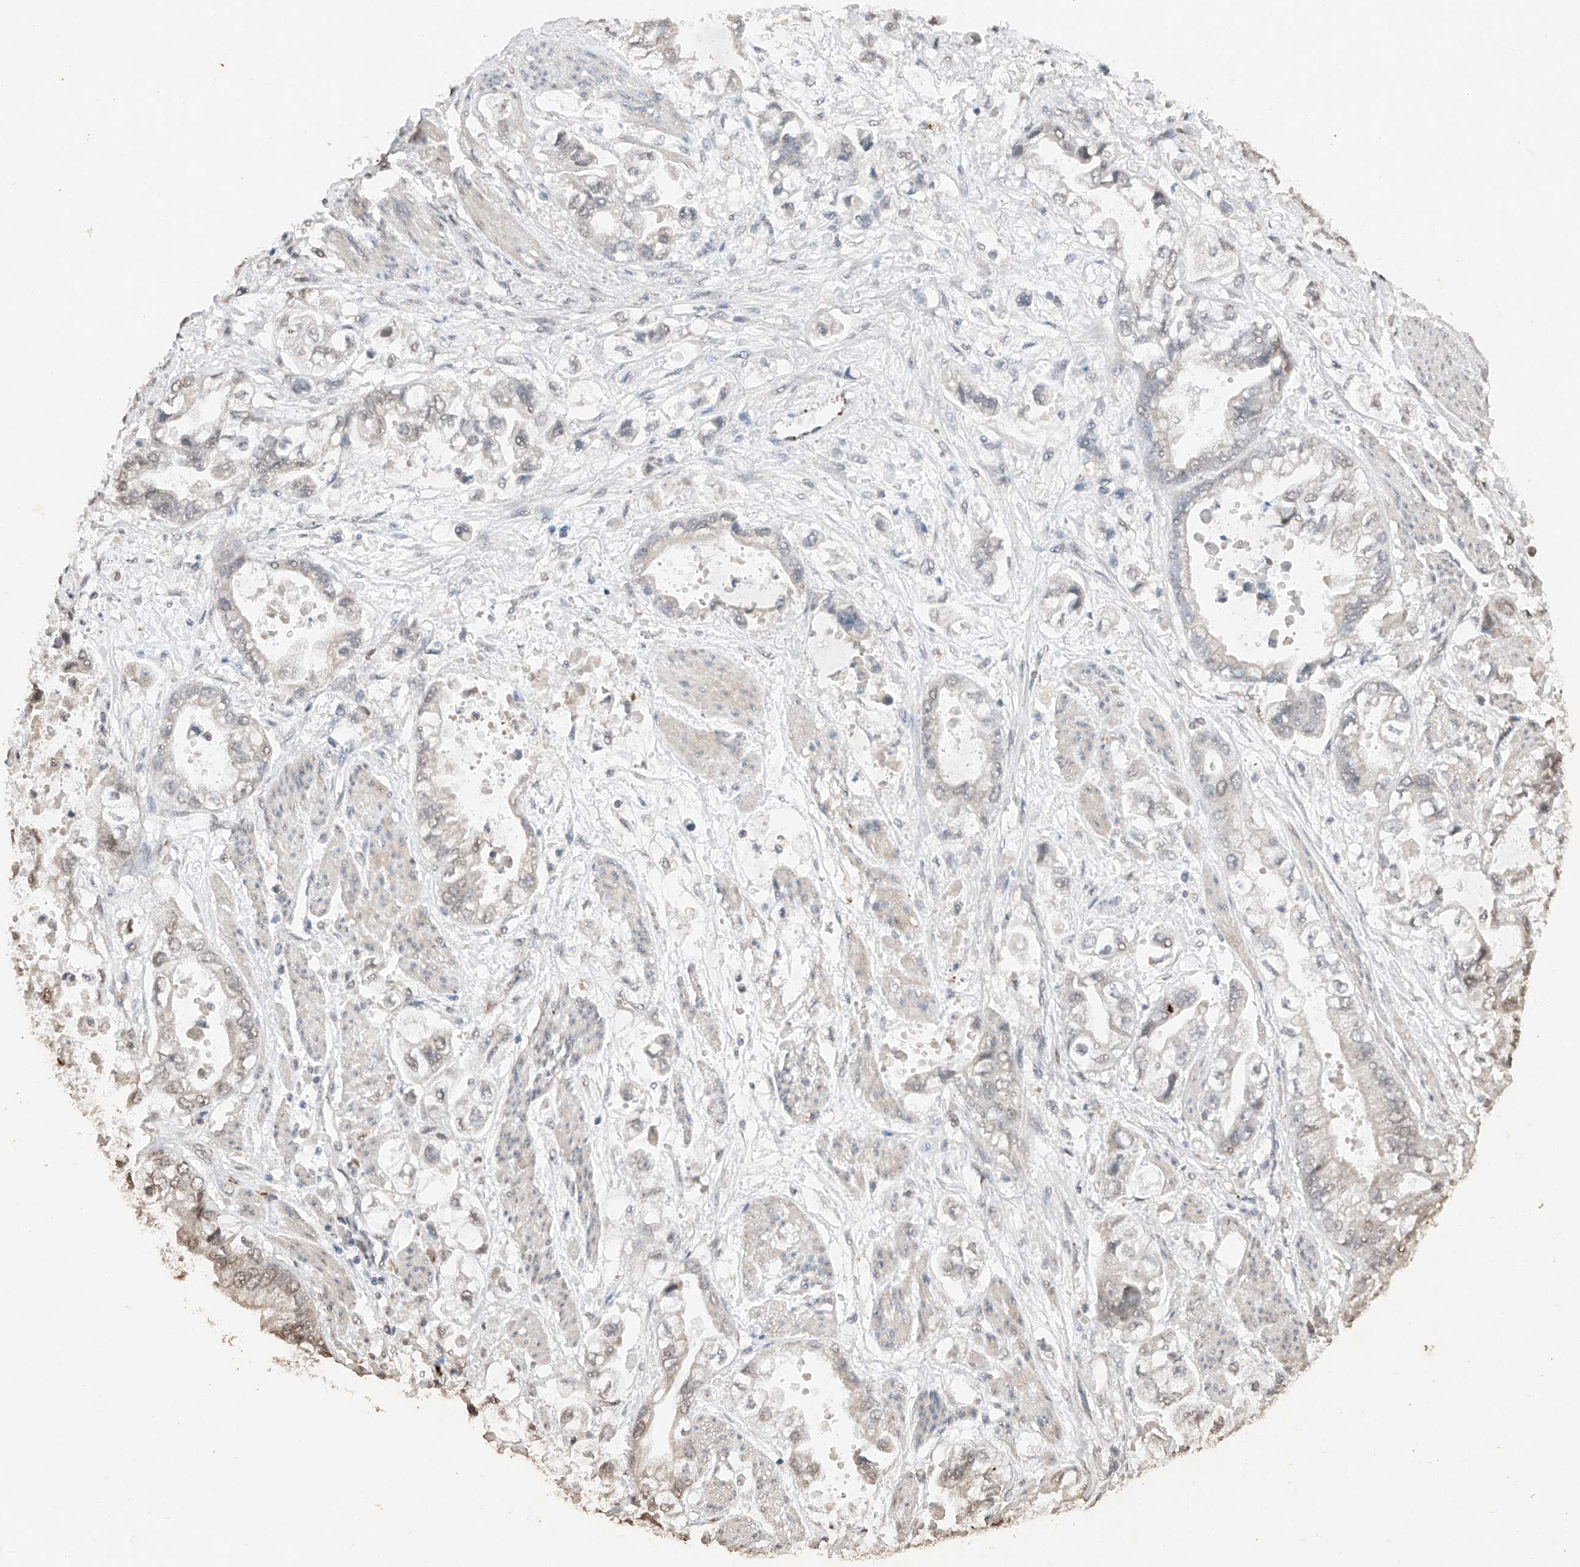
{"staining": {"intensity": "negative", "quantity": "none", "location": "none"}, "tissue": "stomach cancer", "cell_type": "Tumor cells", "image_type": "cancer", "snomed": [{"axis": "morphology", "description": "Adenocarcinoma, NOS"}, {"axis": "topography", "description": "Stomach"}], "caption": "This is a image of IHC staining of adenocarcinoma (stomach), which shows no staining in tumor cells.", "gene": "TBX4", "patient": {"sex": "male", "age": 62}}